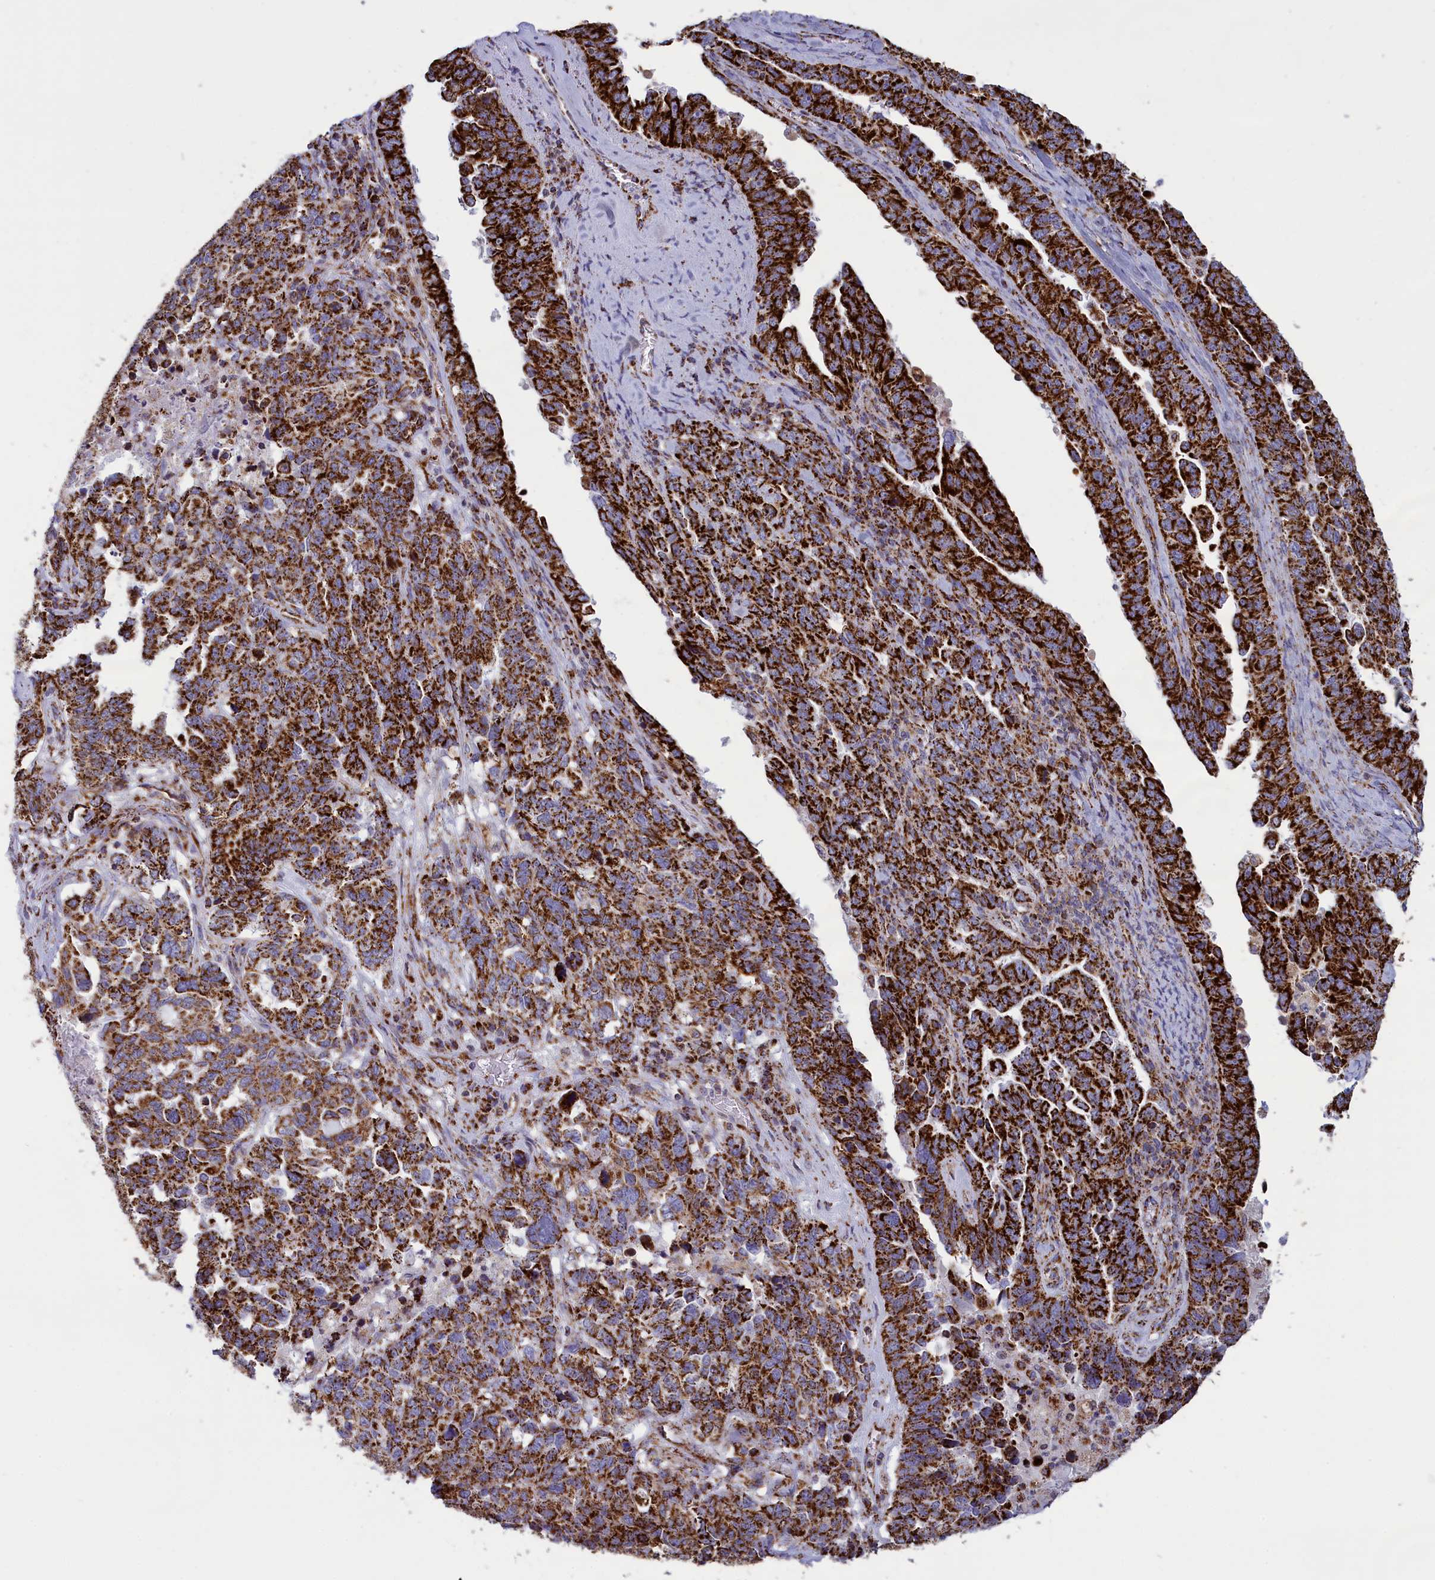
{"staining": {"intensity": "strong", "quantity": ">75%", "location": "cytoplasmic/membranous"}, "tissue": "ovarian cancer", "cell_type": "Tumor cells", "image_type": "cancer", "snomed": [{"axis": "morphology", "description": "Carcinoma, endometroid"}, {"axis": "topography", "description": "Ovary"}], "caption": "Endometroid carcinoma (ovarian) stained with immunohistochemistry displays strong cytoplasmic/membranous staining in approximately >75% of tumor cells.", "gene": "ISOC2", "patient": {"sex": "female", "age": 62}}